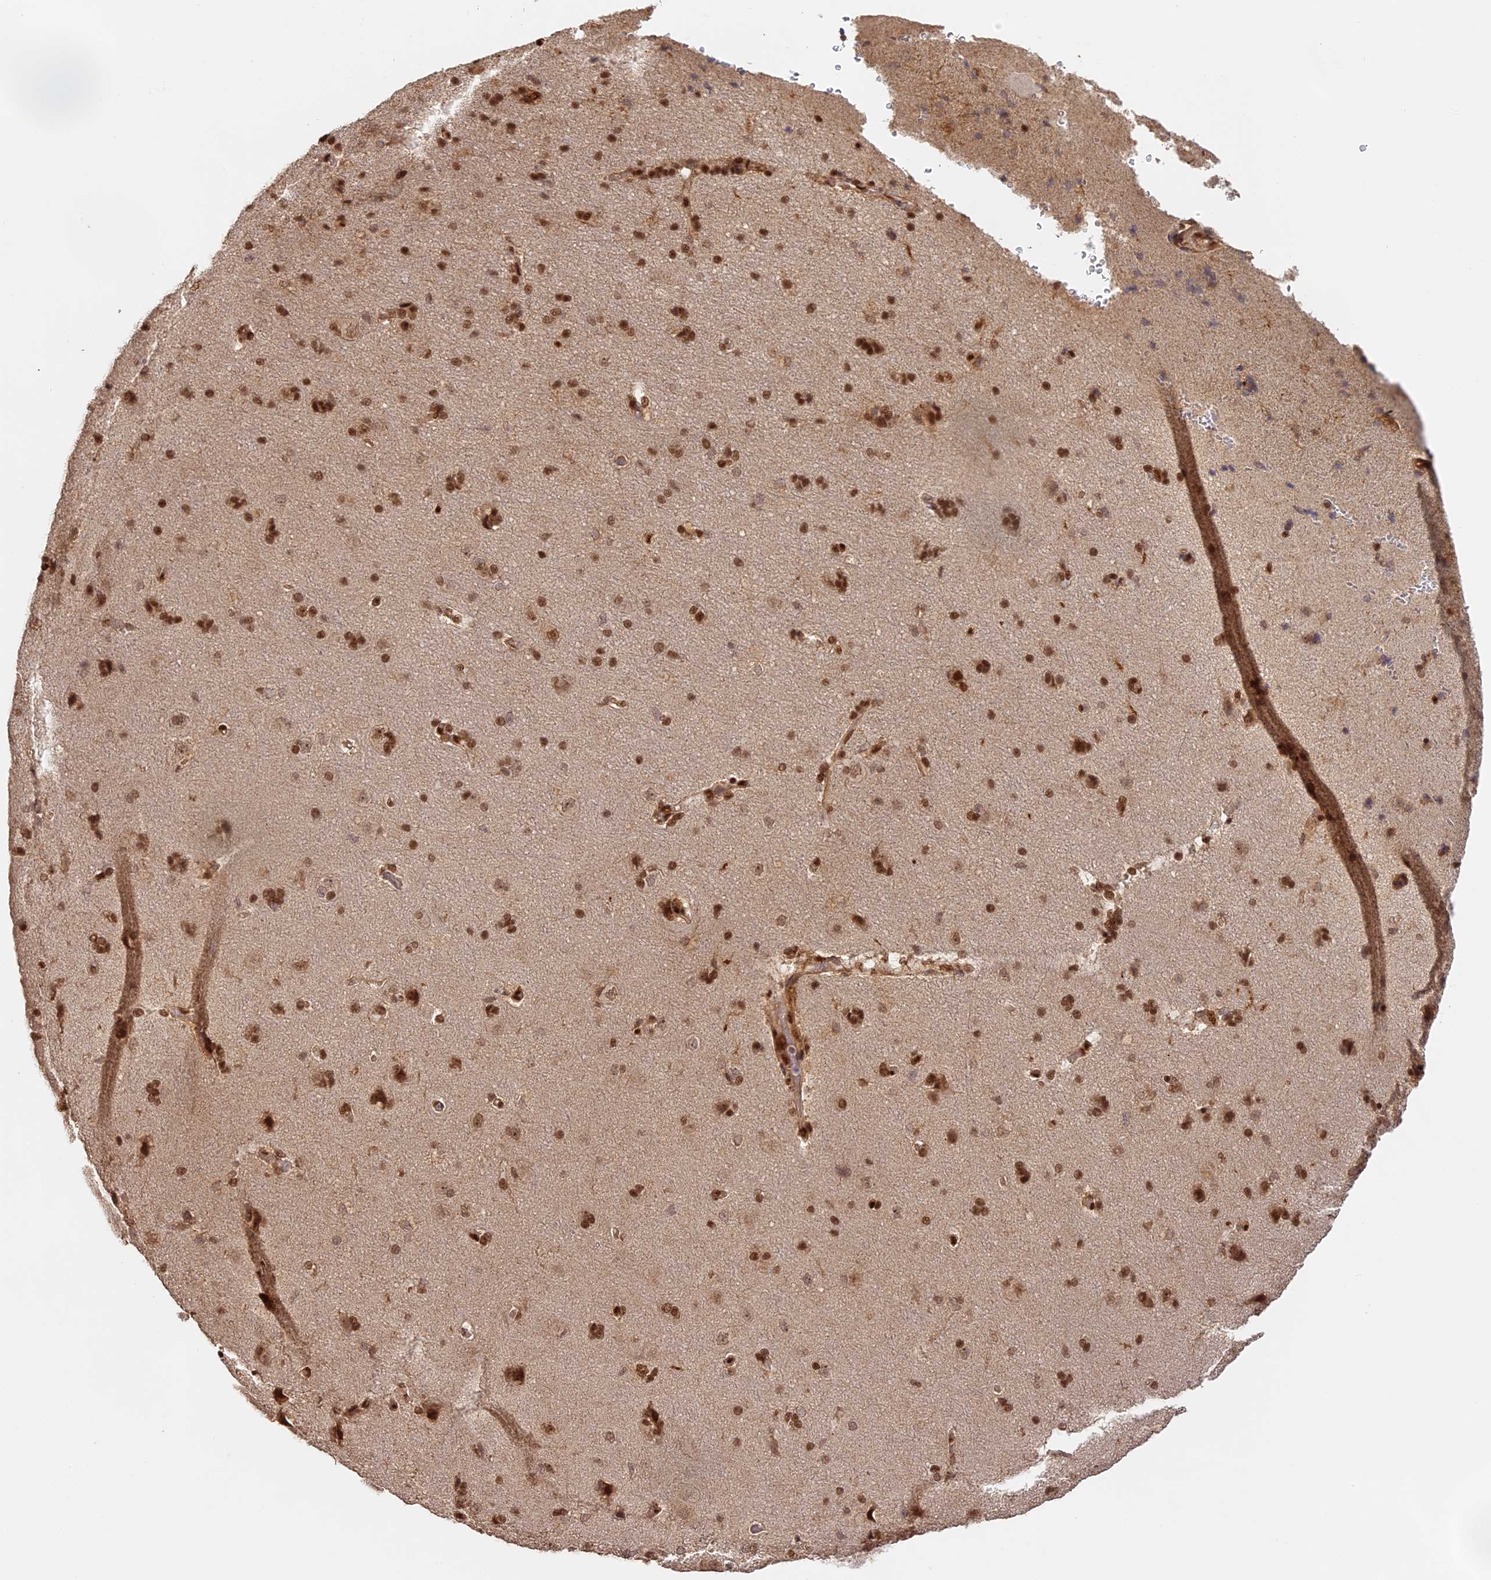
{"staining": {"intensity": "weak", "quantity": "25%-75%", "location": "nuclear"}, "tissue": "cerebral cortex", "cell_type": "Endothelial cells", "image_type": "normal", "snomed": [{"axis": "morphology", "description": "Normal tissue, NOS"}, {"axis": "topography", "description": "Cerebral cortex"}], "caption": "This photomicrograph shows IHC staining of benign human cerebral cortex, with low weak nuclear staining in approximately 25%-75% of endothelial cells.", "gene": "MYBL2", "patient": {"sex": "male", "age": 62}}